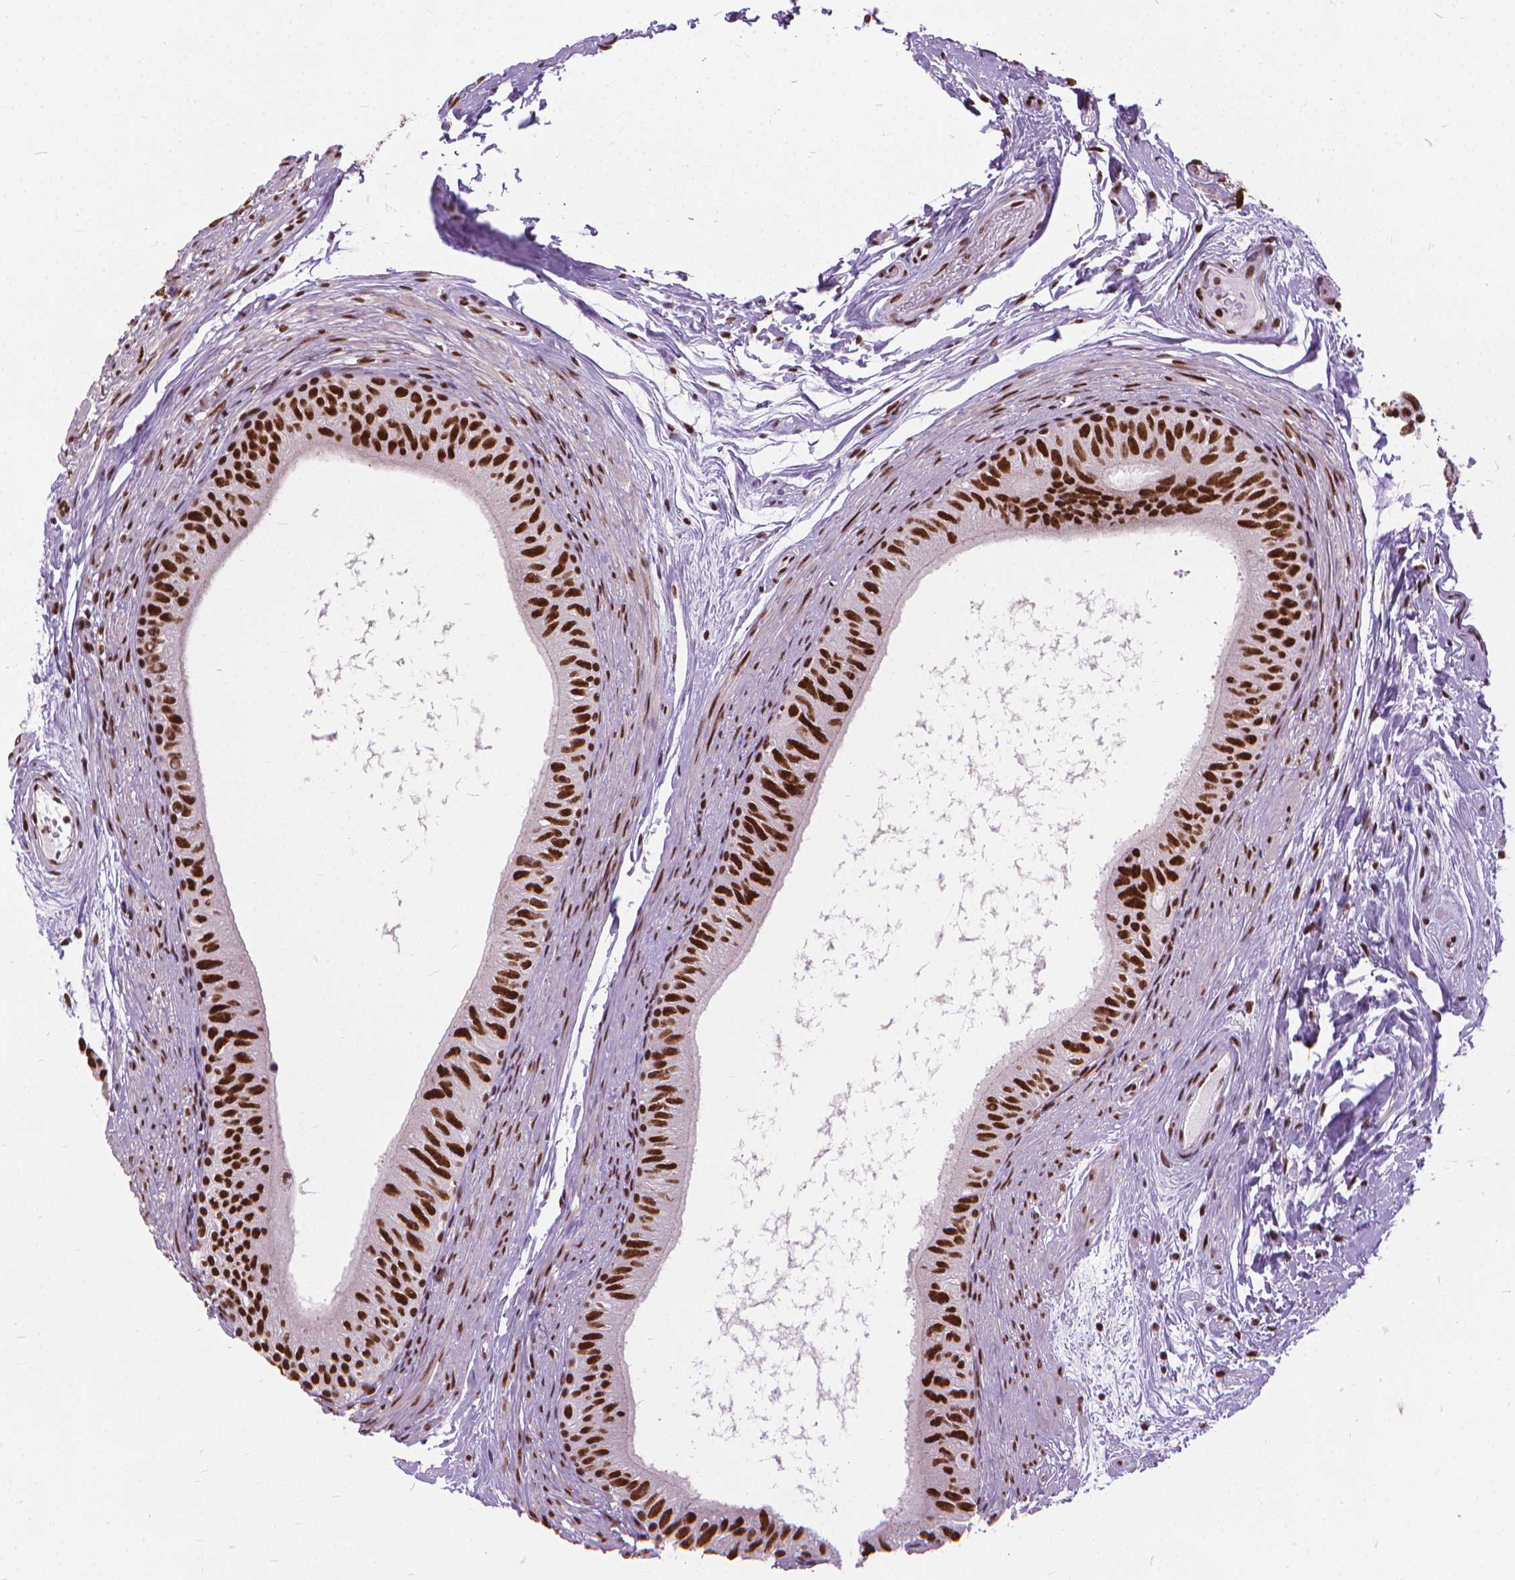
{"staining": {"intensity": "strong", "quantity": ">75%", "location": "nuclear"}, "tissue": "epididymis", "cell_type": "Glandular cells", "image_type": "normal", "snomed": [{"axis": "morphology", "description": "Normal tissue, NOS"}, {"axis": "topography", "description": "Epididymis"}], "caption": "The image reveals immunohistochemical staining of normal epididymis. There is strong nuclear positivity is appreciated in about >75% of glandular cells.", "gene": "AKAP8", "patient": {"sex": "male", "age": 36}}